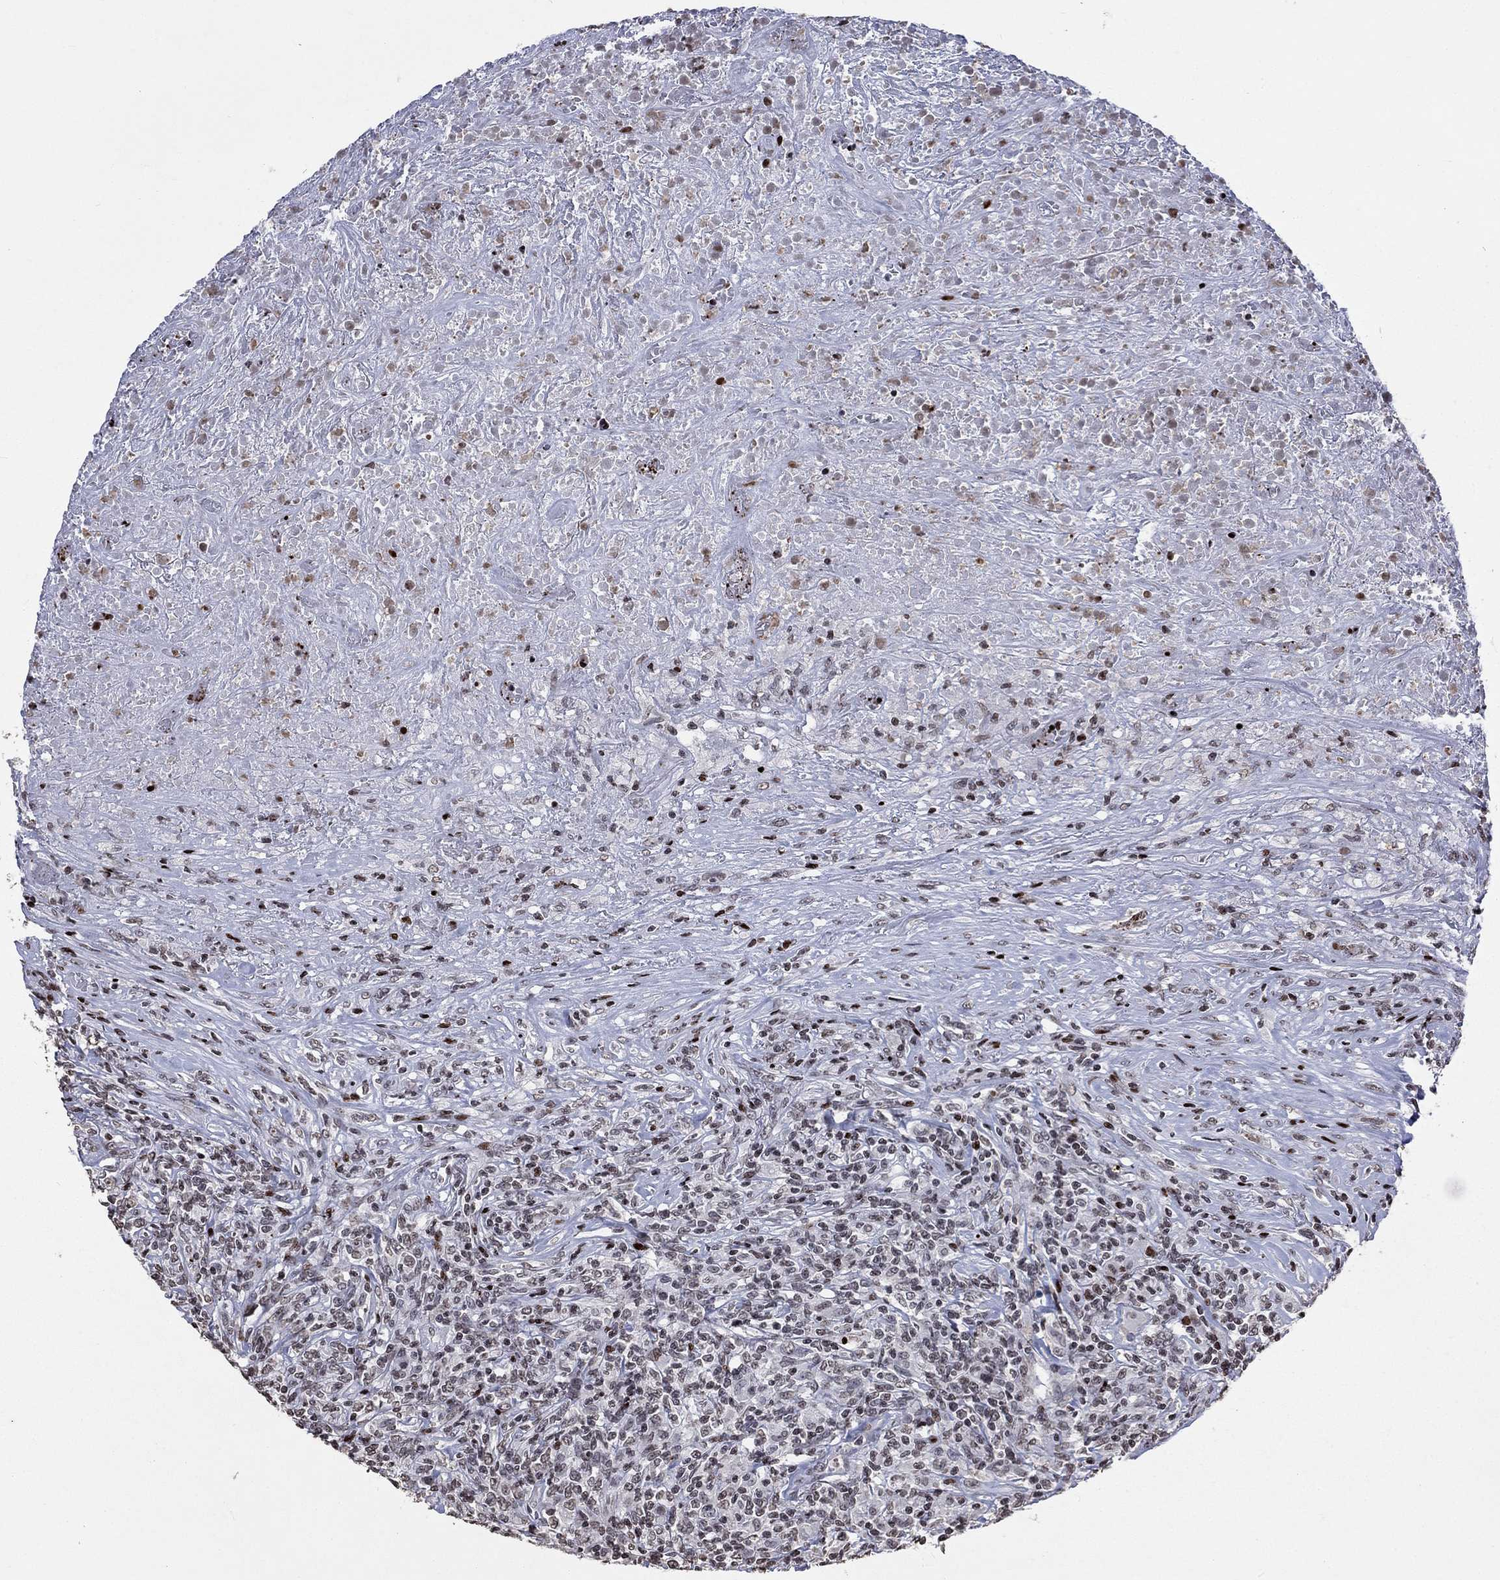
{"staining": {"intensity": "negative", "quantity": "none", "location": "none"}, "tissue": "lymphoma", "cell_type": "Tumor cells", "image_type": "cancer", "snomed": [{"axis": "morphology", "description": "Malignant lymphoma, non-Hodgkin's type, High grade"}, {"axis": "topography", "description": "Lung"}], "caption": "Immunohistochemistry of malignant lymphoma, non-Hodgkin's type (high-grade) demonstrates no positivity in tumor cells.", "gene": "SRSF3", "patient": {"sex": "male", "age": 79}}